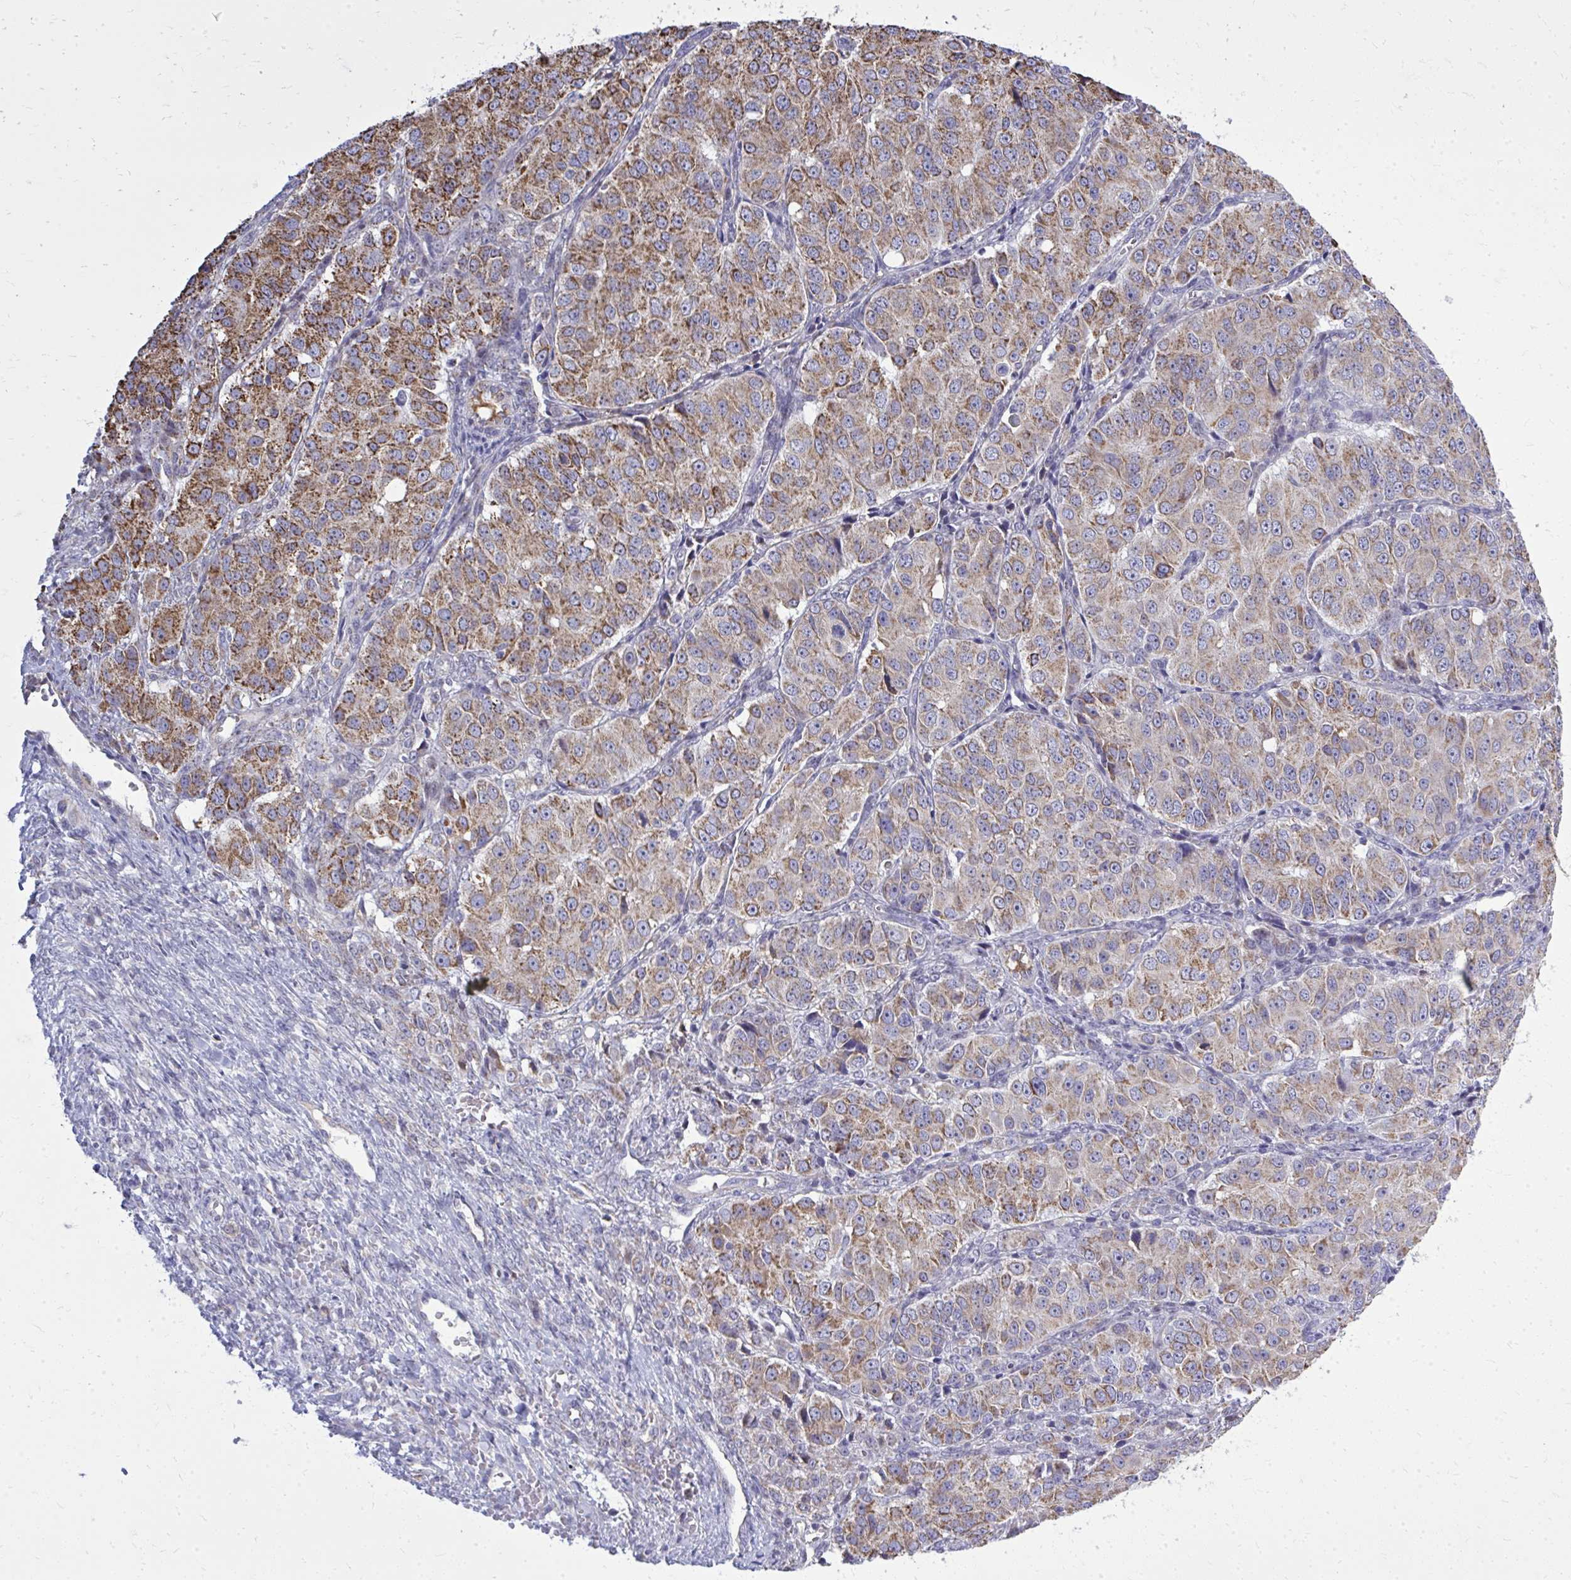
{"staining": {"intensity": "moderate", "quantity": ">75%", "location": "cytoplasmic/membranous"}, "tissue": "ovarian cancer", "cell_type": "Tumor cells", "image_type": "cancer", "snomed": [{"axis": "morphology", "description": "Carcinoma, endometroid"}, {"axis": "topography", "description": "Ovary"}], "caption": "Immunohistochemical staining of human endometroid carcinoma (ovarian) shows medium levels of moderate cytoplasmic/membranous protein staining in approximately >75% of tumor cells. Immunohistochemistry (ihc) stains the protein in brown and the nuclei are stained blue.", "gene": "ZNF362", "patient": {"sex": "female", "age": 51}}